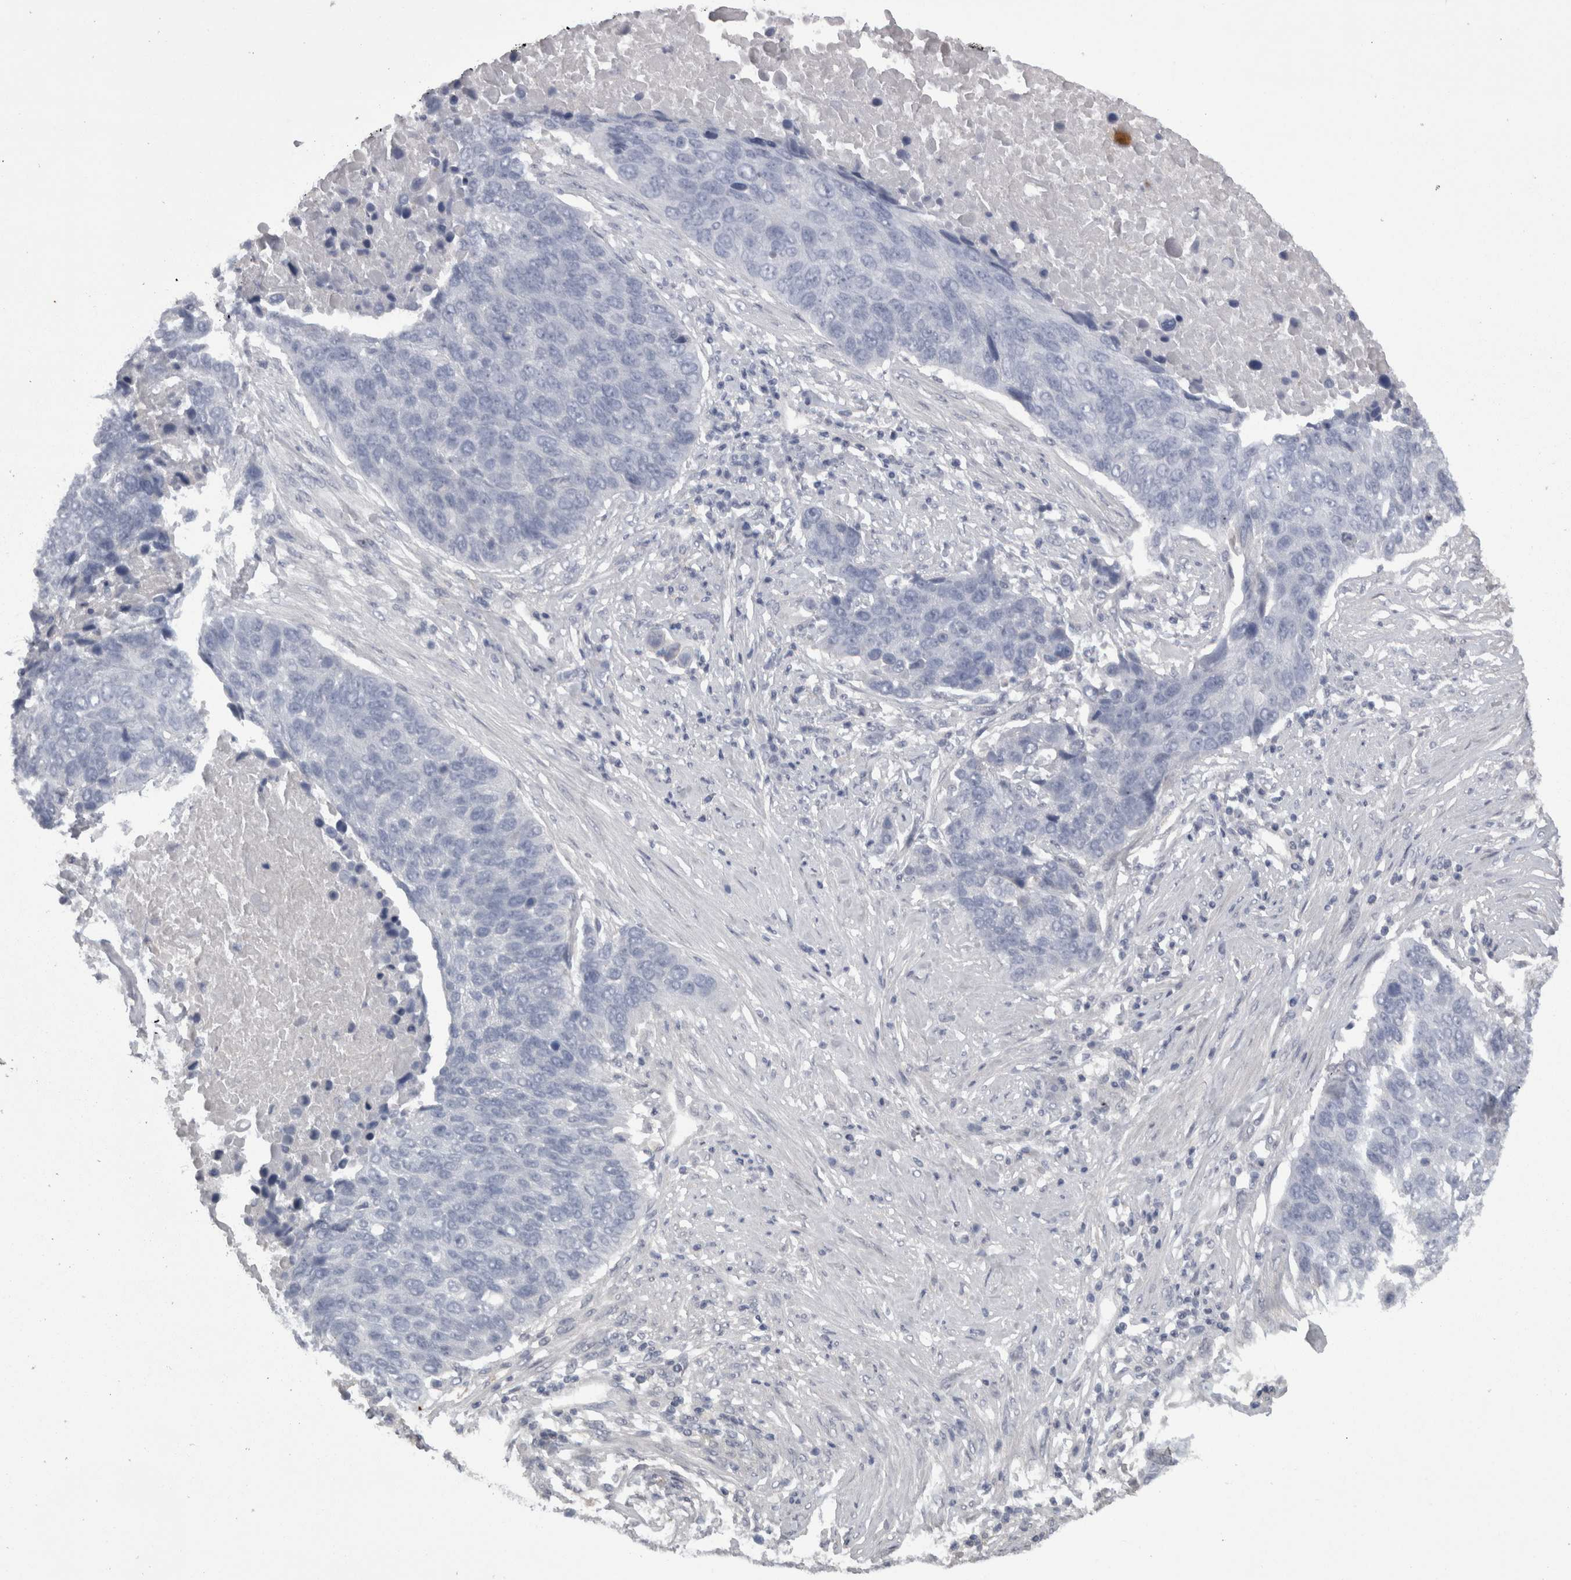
{"staining": {"intensity": "negative", "quantity": "none", "location": "none"}, "tissue": "lung cancer", "cell_type": "Tumor cells", "image_type": "cancer", "snomed": [{"axis": "morphology", "description": "Squamous cell carcinoma, NOS"}, {"axis": "topography", "description": "Lung"}], "caption": "Immunohistochemistry photomicrograph of neoplastic tissue: human lung cancer (squamous cell carcinoma) stained with DAB demonstrates no significant protein staining in tumor cells.", "gene": "CAMK2D", "patient": {"sex": "male", "age": 66}}